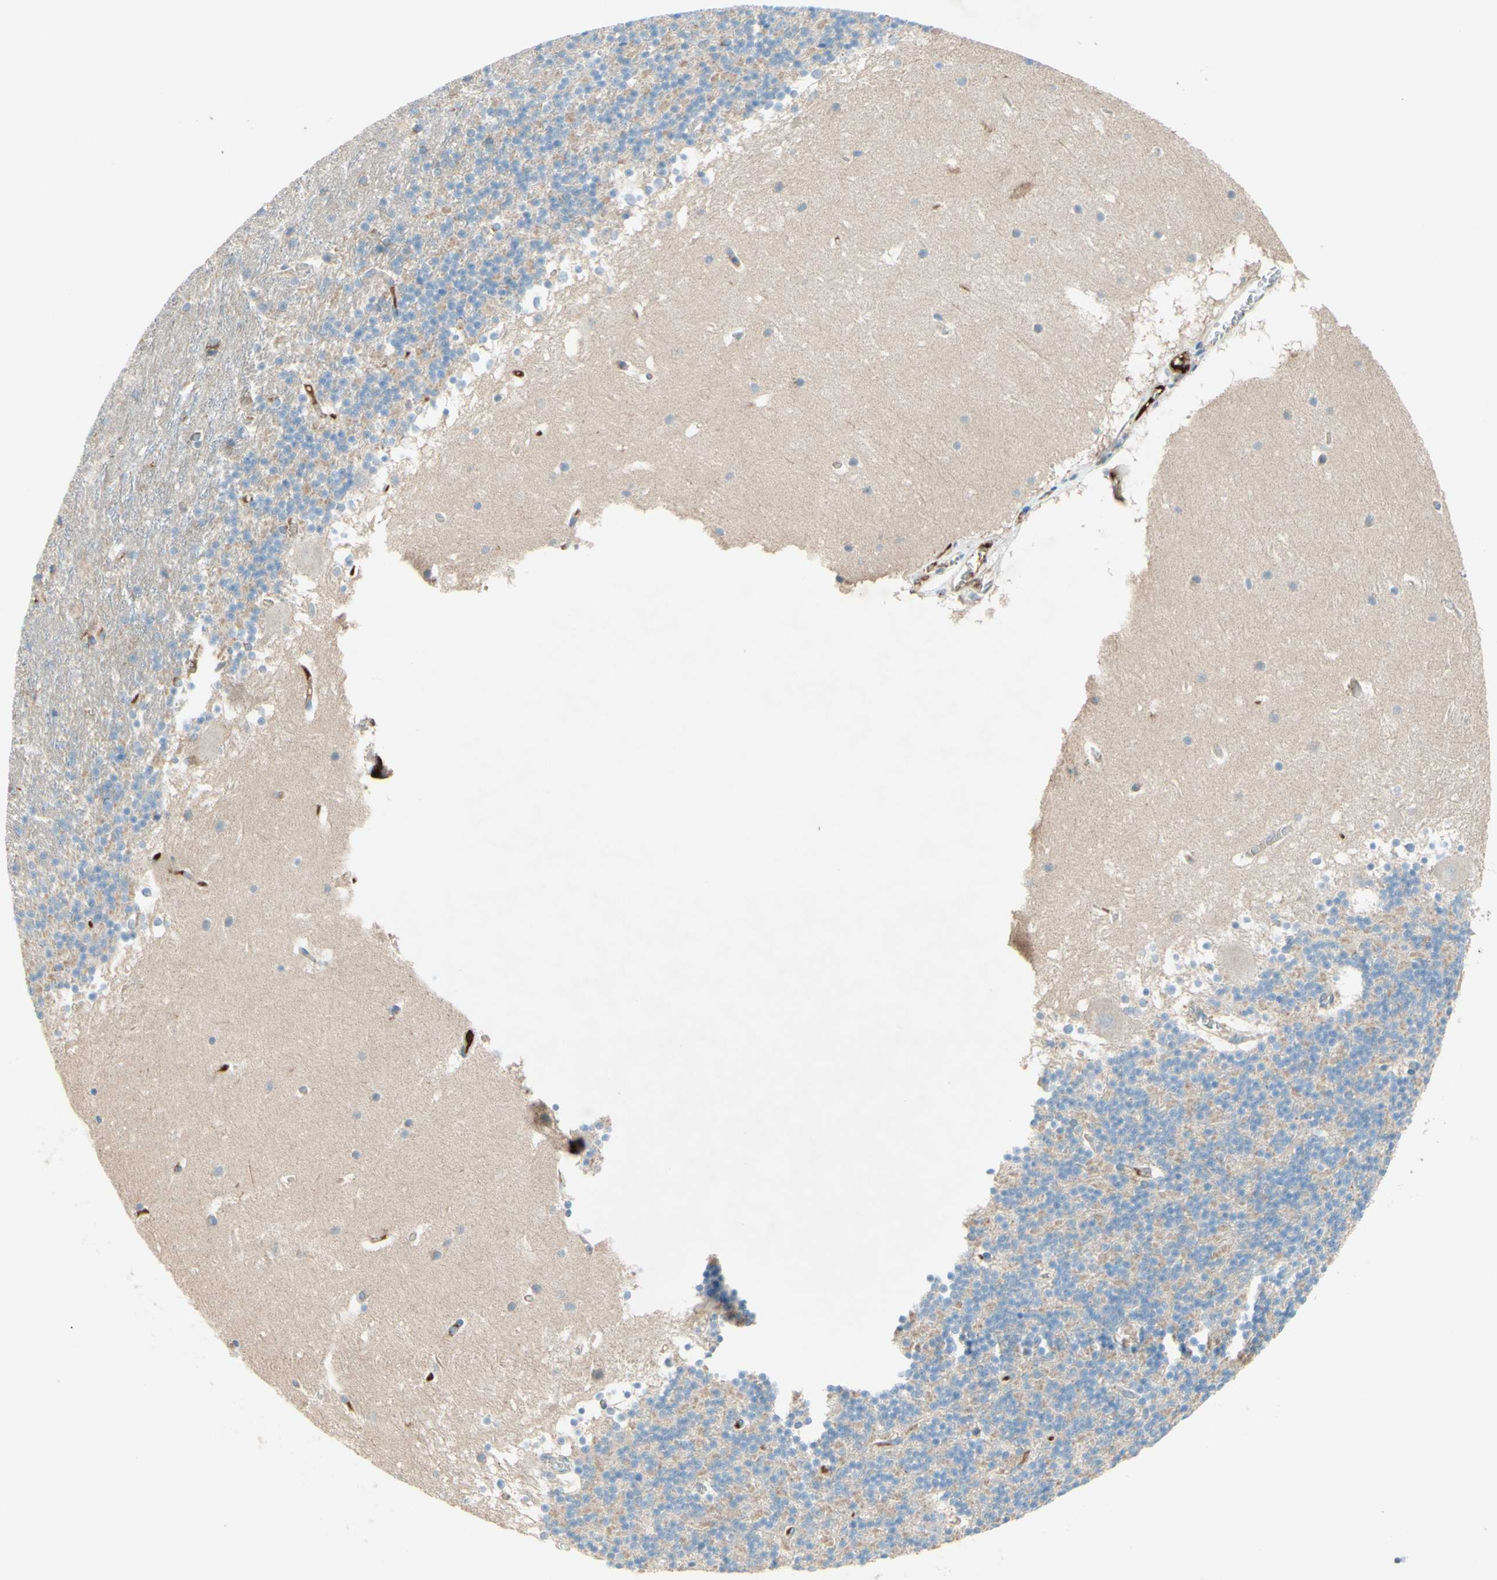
{"staining": {"intensity": "weak", "quantity": ">75%", "location": "cytoplasmic/membranous"}, "tissue": "cerebellum", "cell_type": "Cells in granular layer", "image_type": "normal", "snomed": [{"axis": "morphology", "description": "Normal tissue, NOS"}, {"axis": "topography", "description": "Cerebellum"}], "caption": "An image showing weak cytoplasmic/membranous positivity in approximately >75% of cells in granular layer in unremarkable cerebellum, as visualized by brown immunohistochemical staining.", "gene": "IL2", "patient": {"sex": "male", "age": 45}}